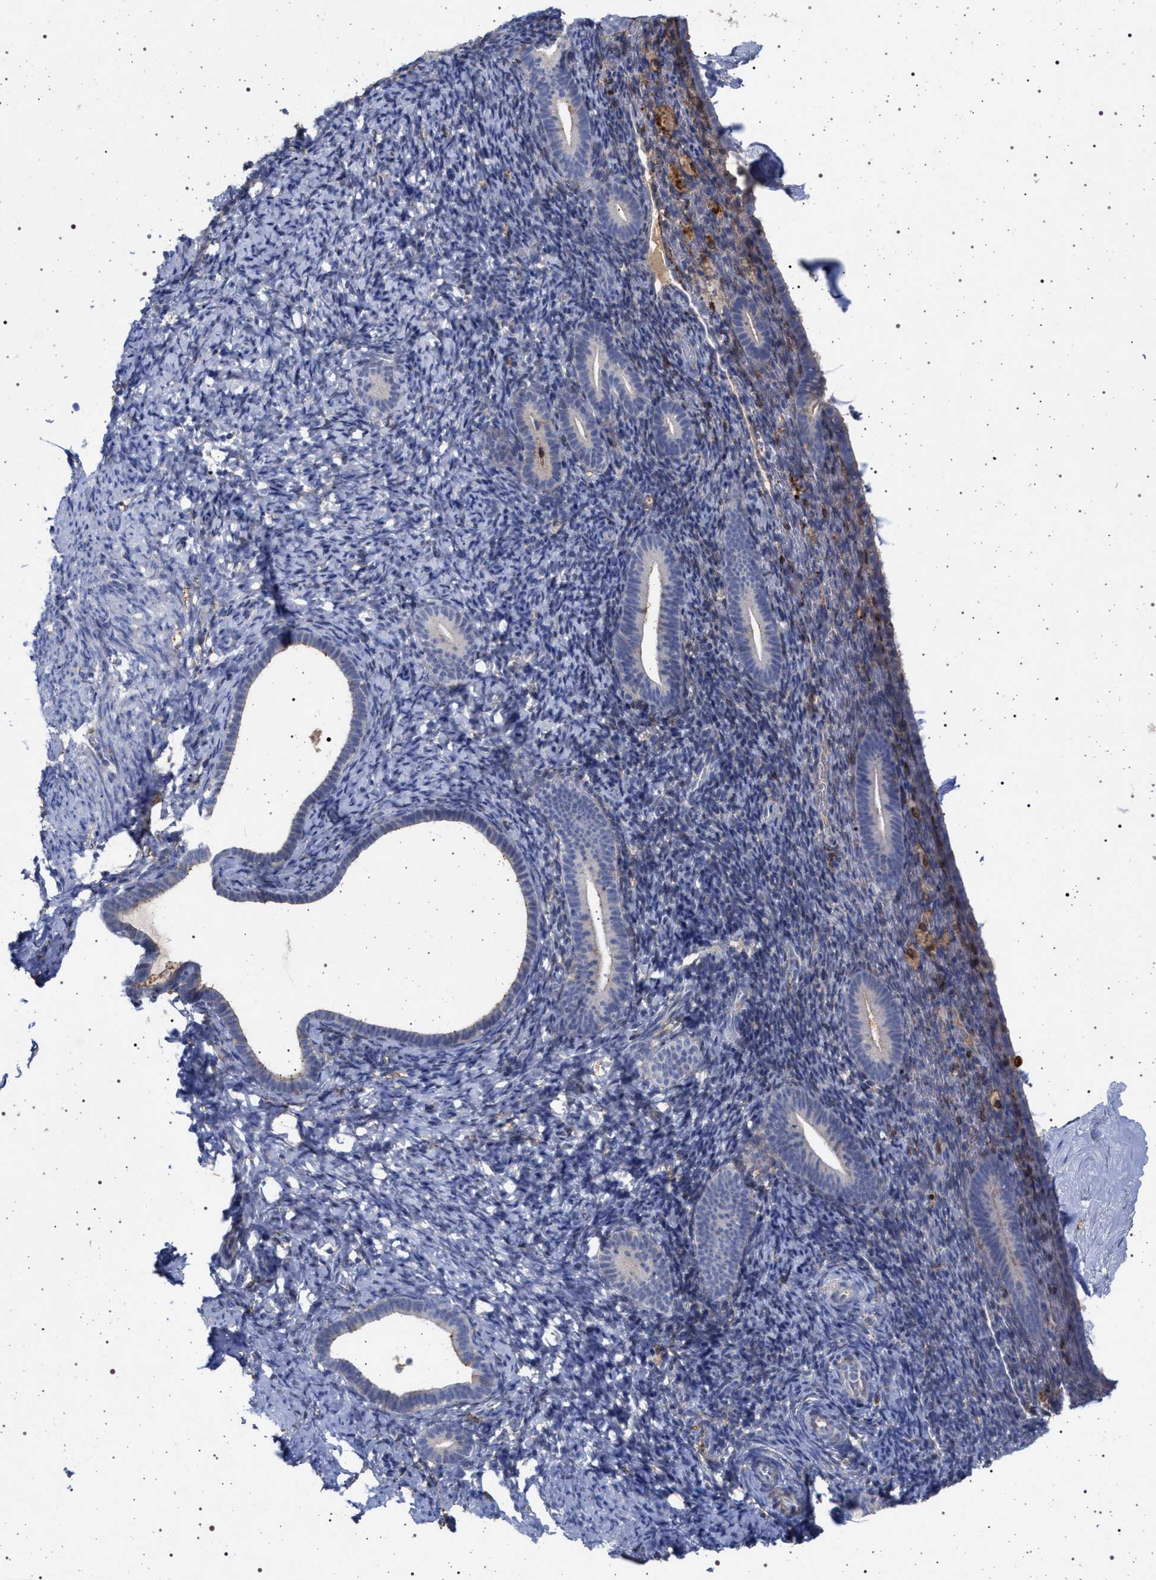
{"staining": {"intensity": "weak", "quantity": "<25%", "location": "cytoplasmic/membranous"}, "tissue": "endometrium", "cell_type": "Cells in endometrial stroma", "image_type": "normal", "snomed": [{"axis": "morphology", "description": "Normal tissue, NOS"}, {"axis": "topography", "description": "Endometrium"}], "caption": "Endometrium was stained to show a protein in brown. There is no significant staining in cells in endometrial stroma. (DAB immunohistochemistry (IHC) with hematoxylin counter stain).", "gene": "PLG", "patient": {"sex": "female", "age": 51}}